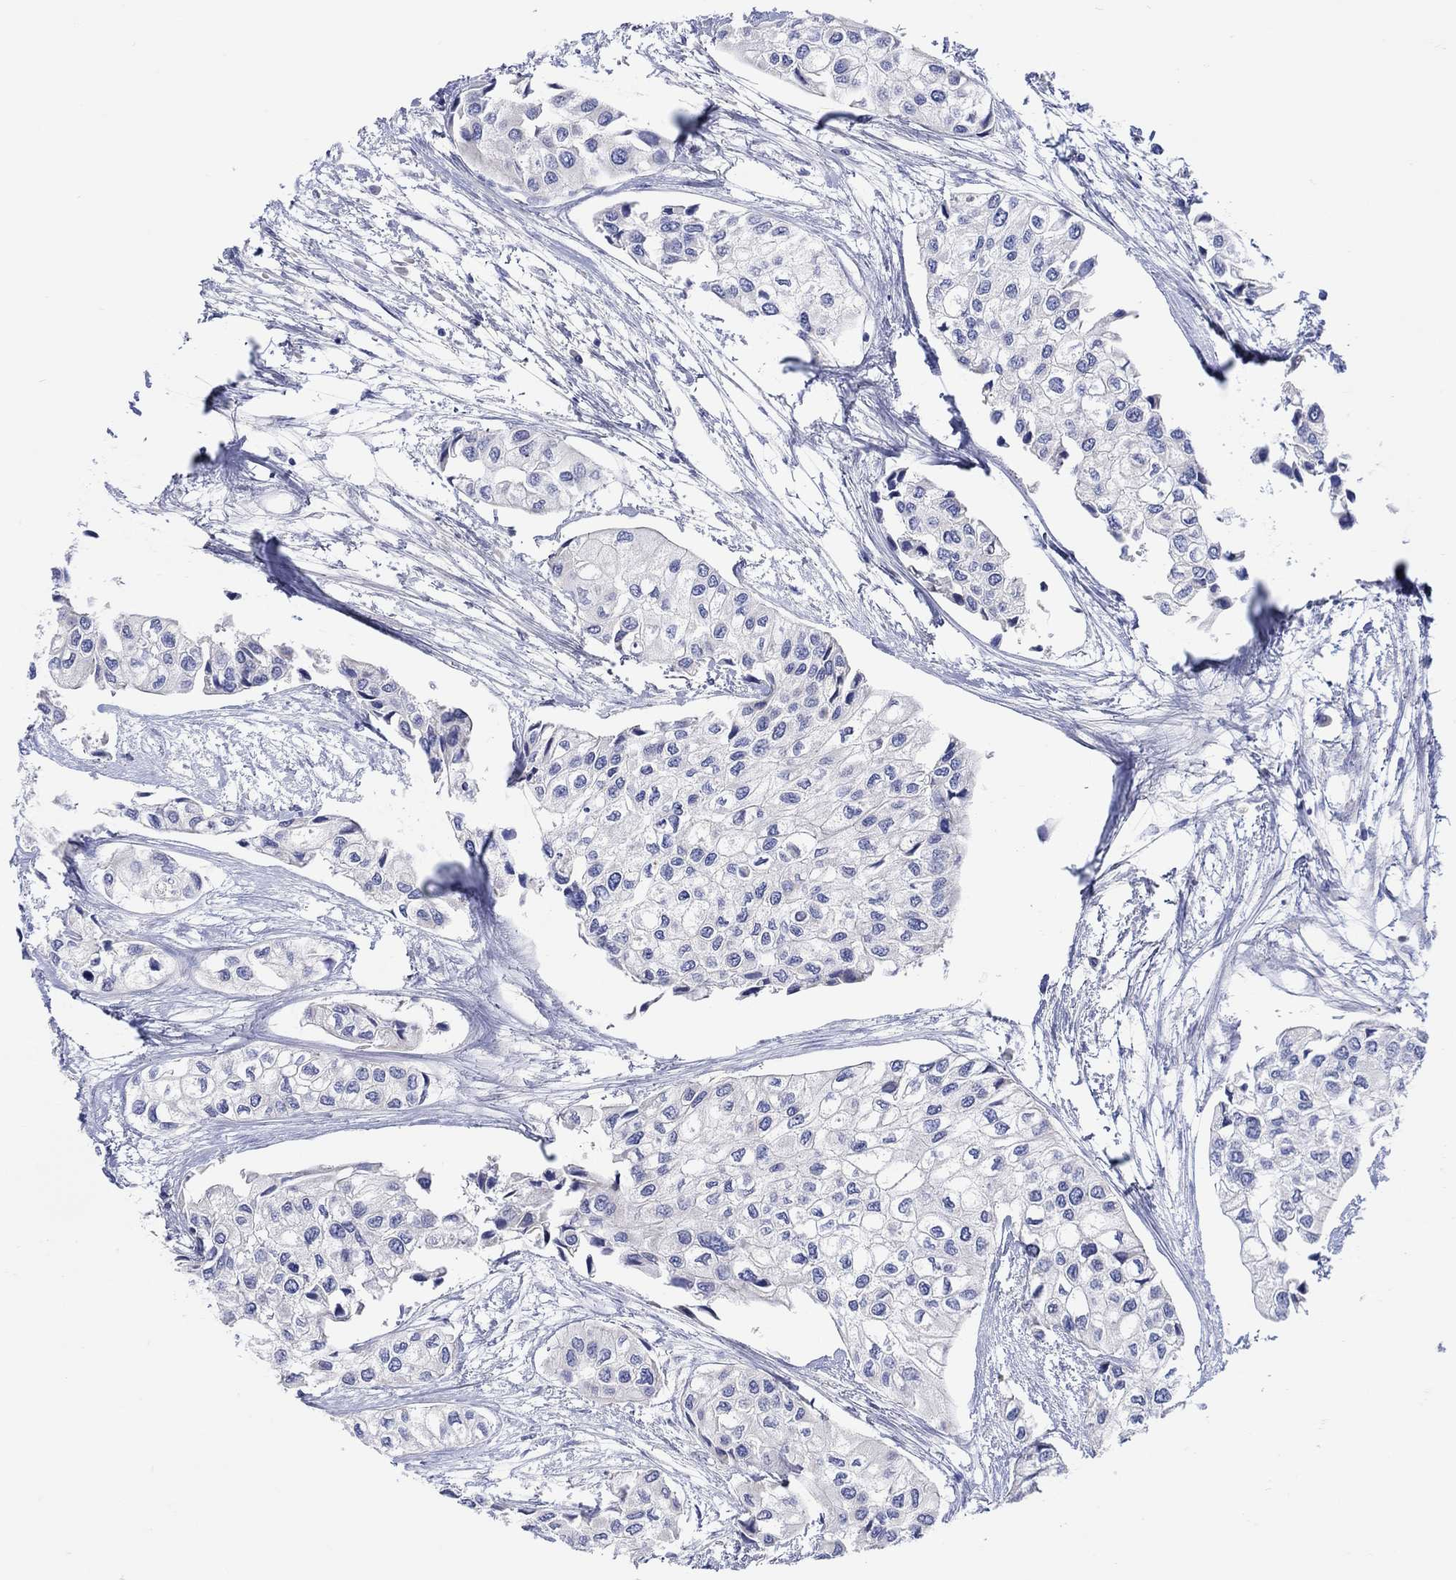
{"staining": {"intensity": "negative", "quantity": "none", "location": "none"}, "tissue": "urothelial cancer", "cell_type": "Tumor cells", "image_type": "cancer", "snomed": [{"axis": "morphology", "description": "Urothelial carcinoma, High grade"}, {"axis": "topography", "description": "Urinary bladder"}], "caption": "Micrograph shows no protein positivity in tumor cells of urothelial carcinoma (high-grade) tissue.", "gene": "KRT222", "patient": {"sex": "male", "age": 73}}